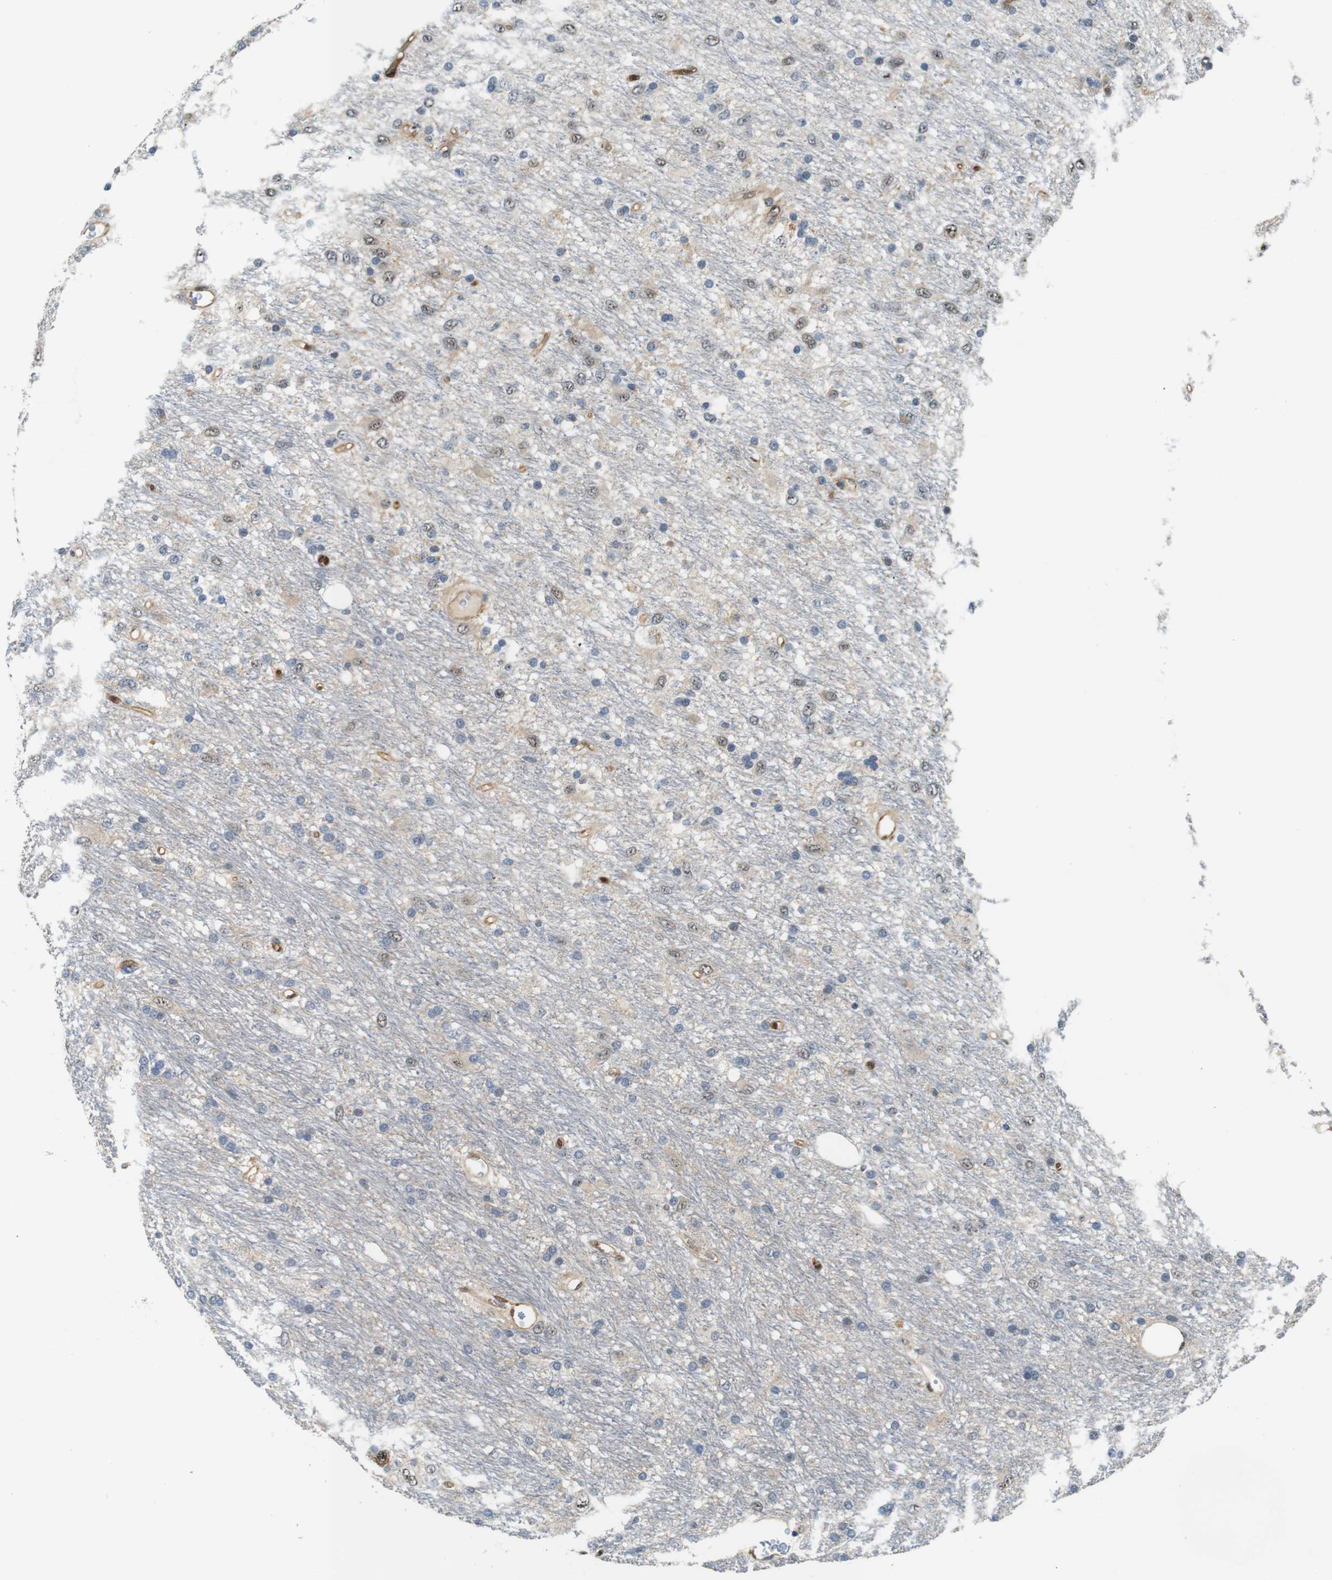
{"staining": {"intensity": "weak", "quantity": "25%-75%", "location": "nuclear"}, "tissue": "glioma", "cell_type": "Tumor cells", "image_type": "cancer", "snomed": [{"axis": "morphology", "description": "Glioma, malignant, Low grade"}, {"axis": "topography", "description": "Brain"}], "caption": "Protein staining of malignant glioma (low-grade) tissue displays weak nuclear positivity in approximately 25%-75% of tumor cells.", "gene": "LXN", "patient": {"sex": "male", "age": 77}}